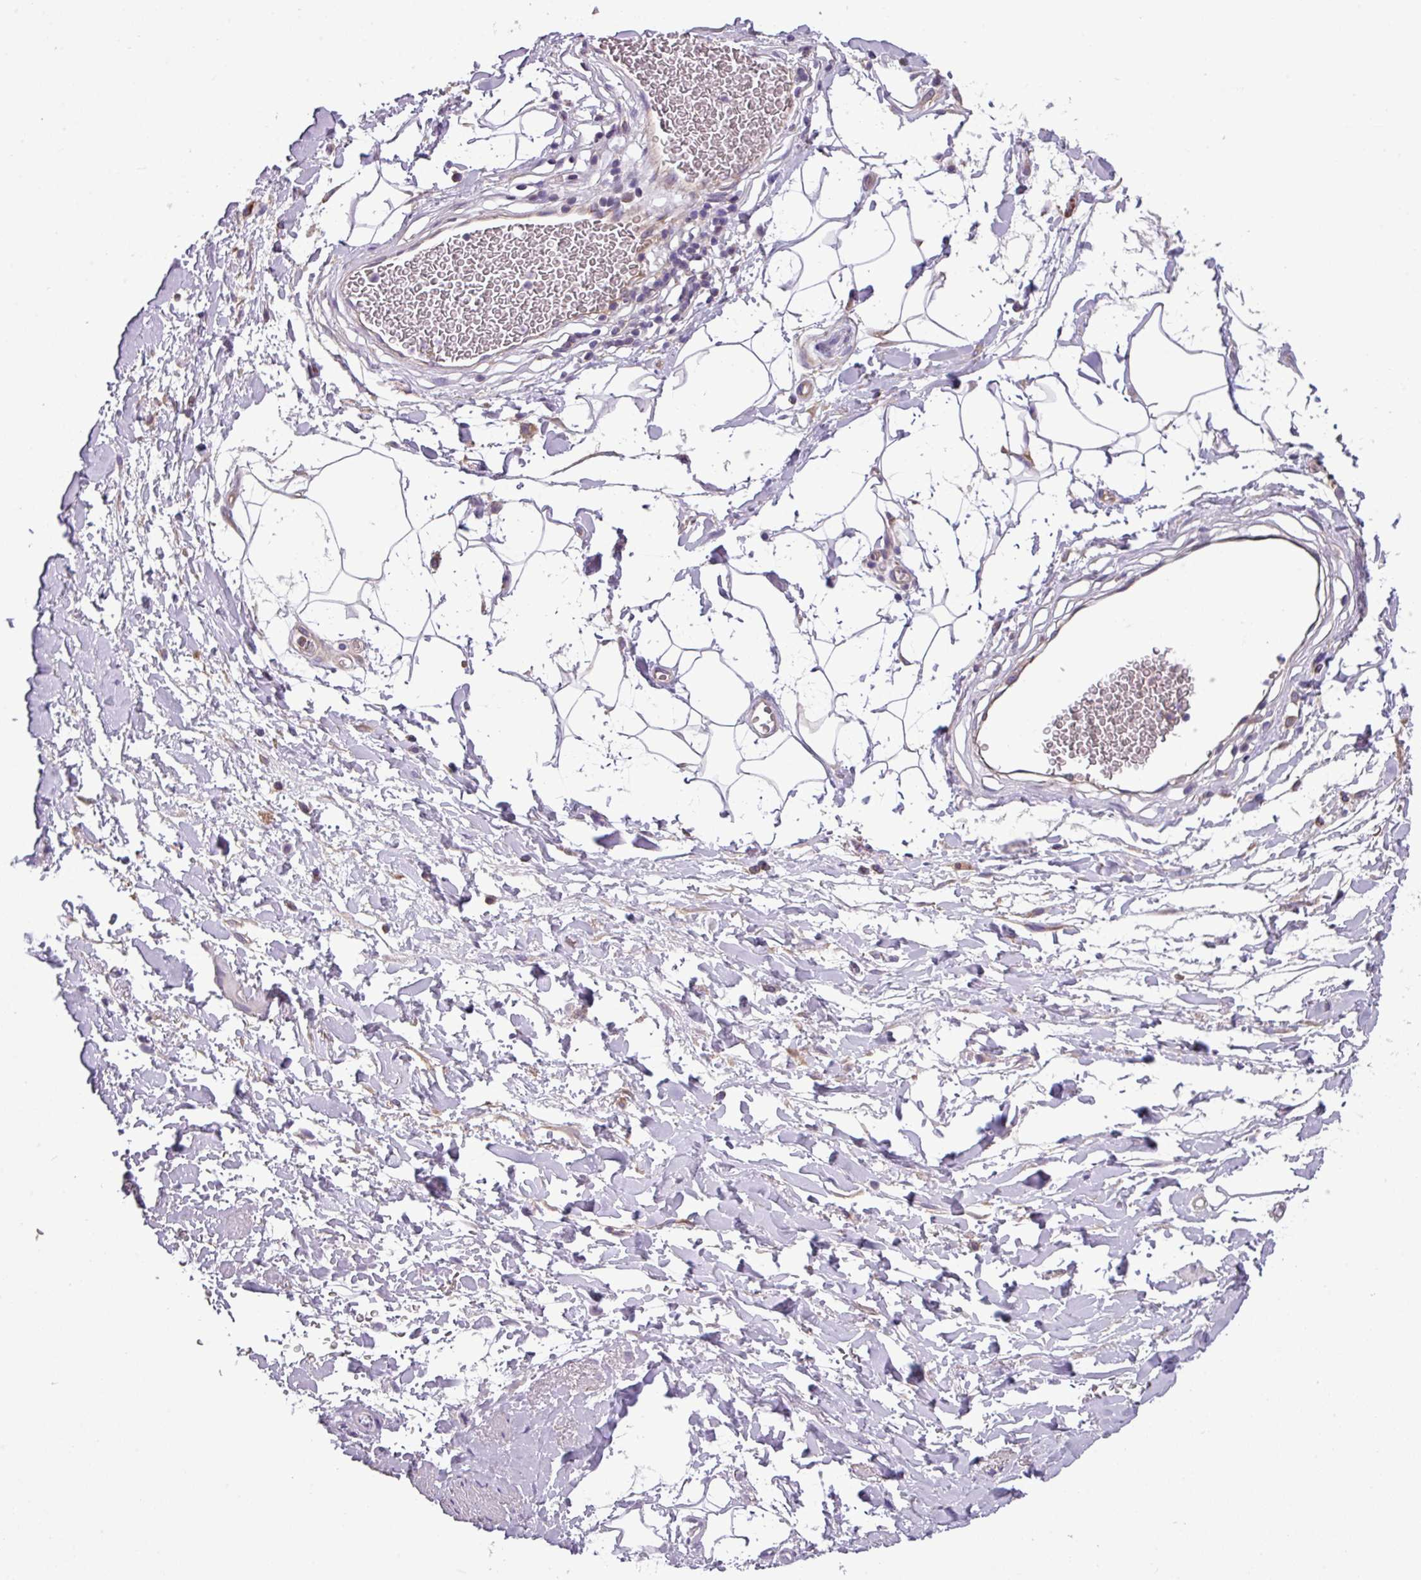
{"staining": {"intensity": "negative", "quantity": "none", "location": "none"}, "tissue": "adipose tissue", "cell_type": "Adipocytes", "image_type": "normal", "snomed": [{"axis": "morphology", "description": "Normal tissue, NOS"}, {"axis": "morphology", "description": "Adenocarcinoma, NOS"}, {"axis": "topography", "description": "Rectum"}, {"axis": "topography", "description": "Vagina"}, {"axis": "topography", "description": "Peripheral nerve tissue"}], "caption": "IHC micrograph of normal human adipose tissue stained for a protein (brown), which exhibits no staining in adipocytes. (DAB IHC visualized using brightfield microscopy, high magnification).", "gene": "SLC23A2", "patient": {"sex": "female", "age": 71}}